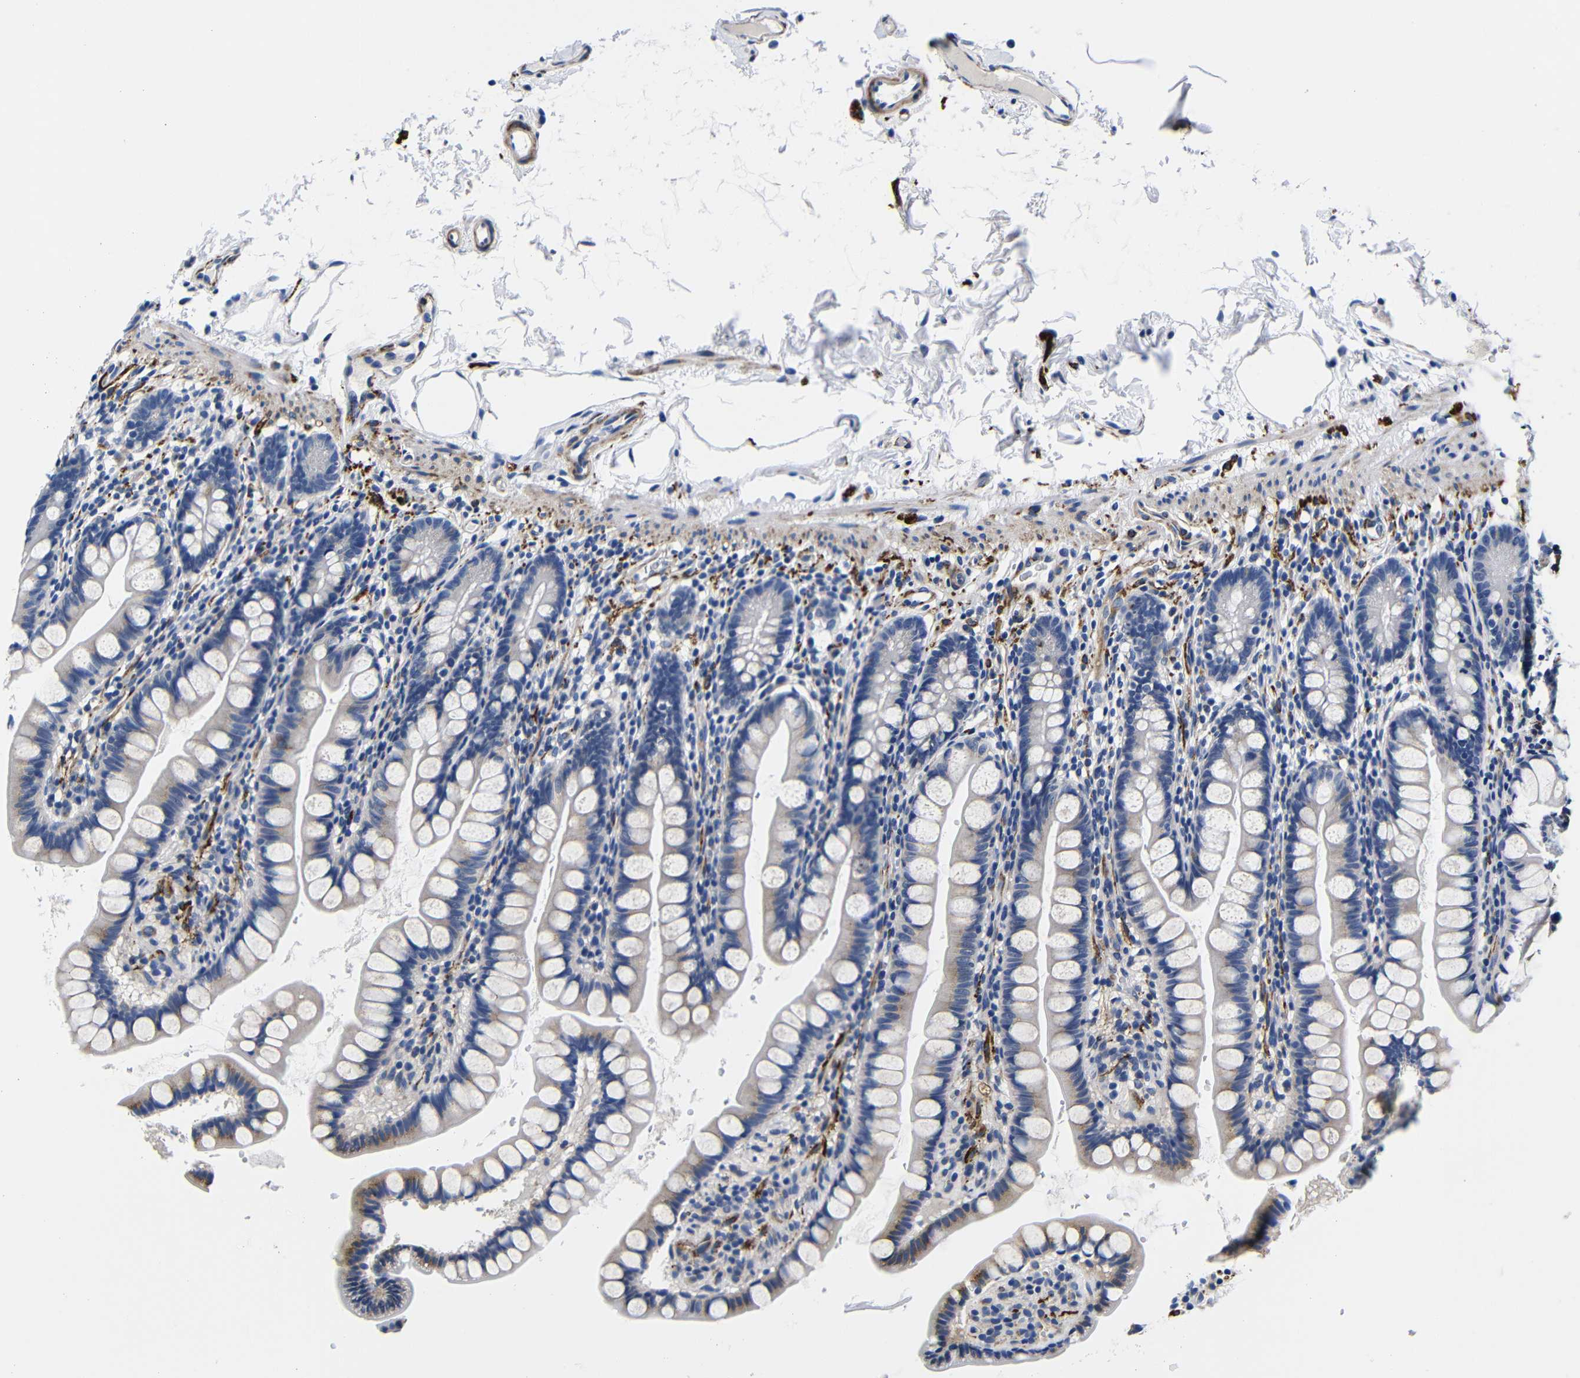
{"staining": {"intensity": "weak", "quantity": "<25%", "location": "cytoplasmic/membranous"}, "tissue": "small intestine", "cell_type": "Glandular cells", "image_type": "normal", "snomed": [{"axis": "morphology", "description": "Normal tissue, NOS"}, {"axis": "topography", "description": "Small intestine"}], "caption": "Protein analysis of unremarkable small intestine exhibits no significant staining in glandular cells. Nuclei are stained in blue.", "gene": "LRIG1", "patient": {"sex": "female", "age": 84}}